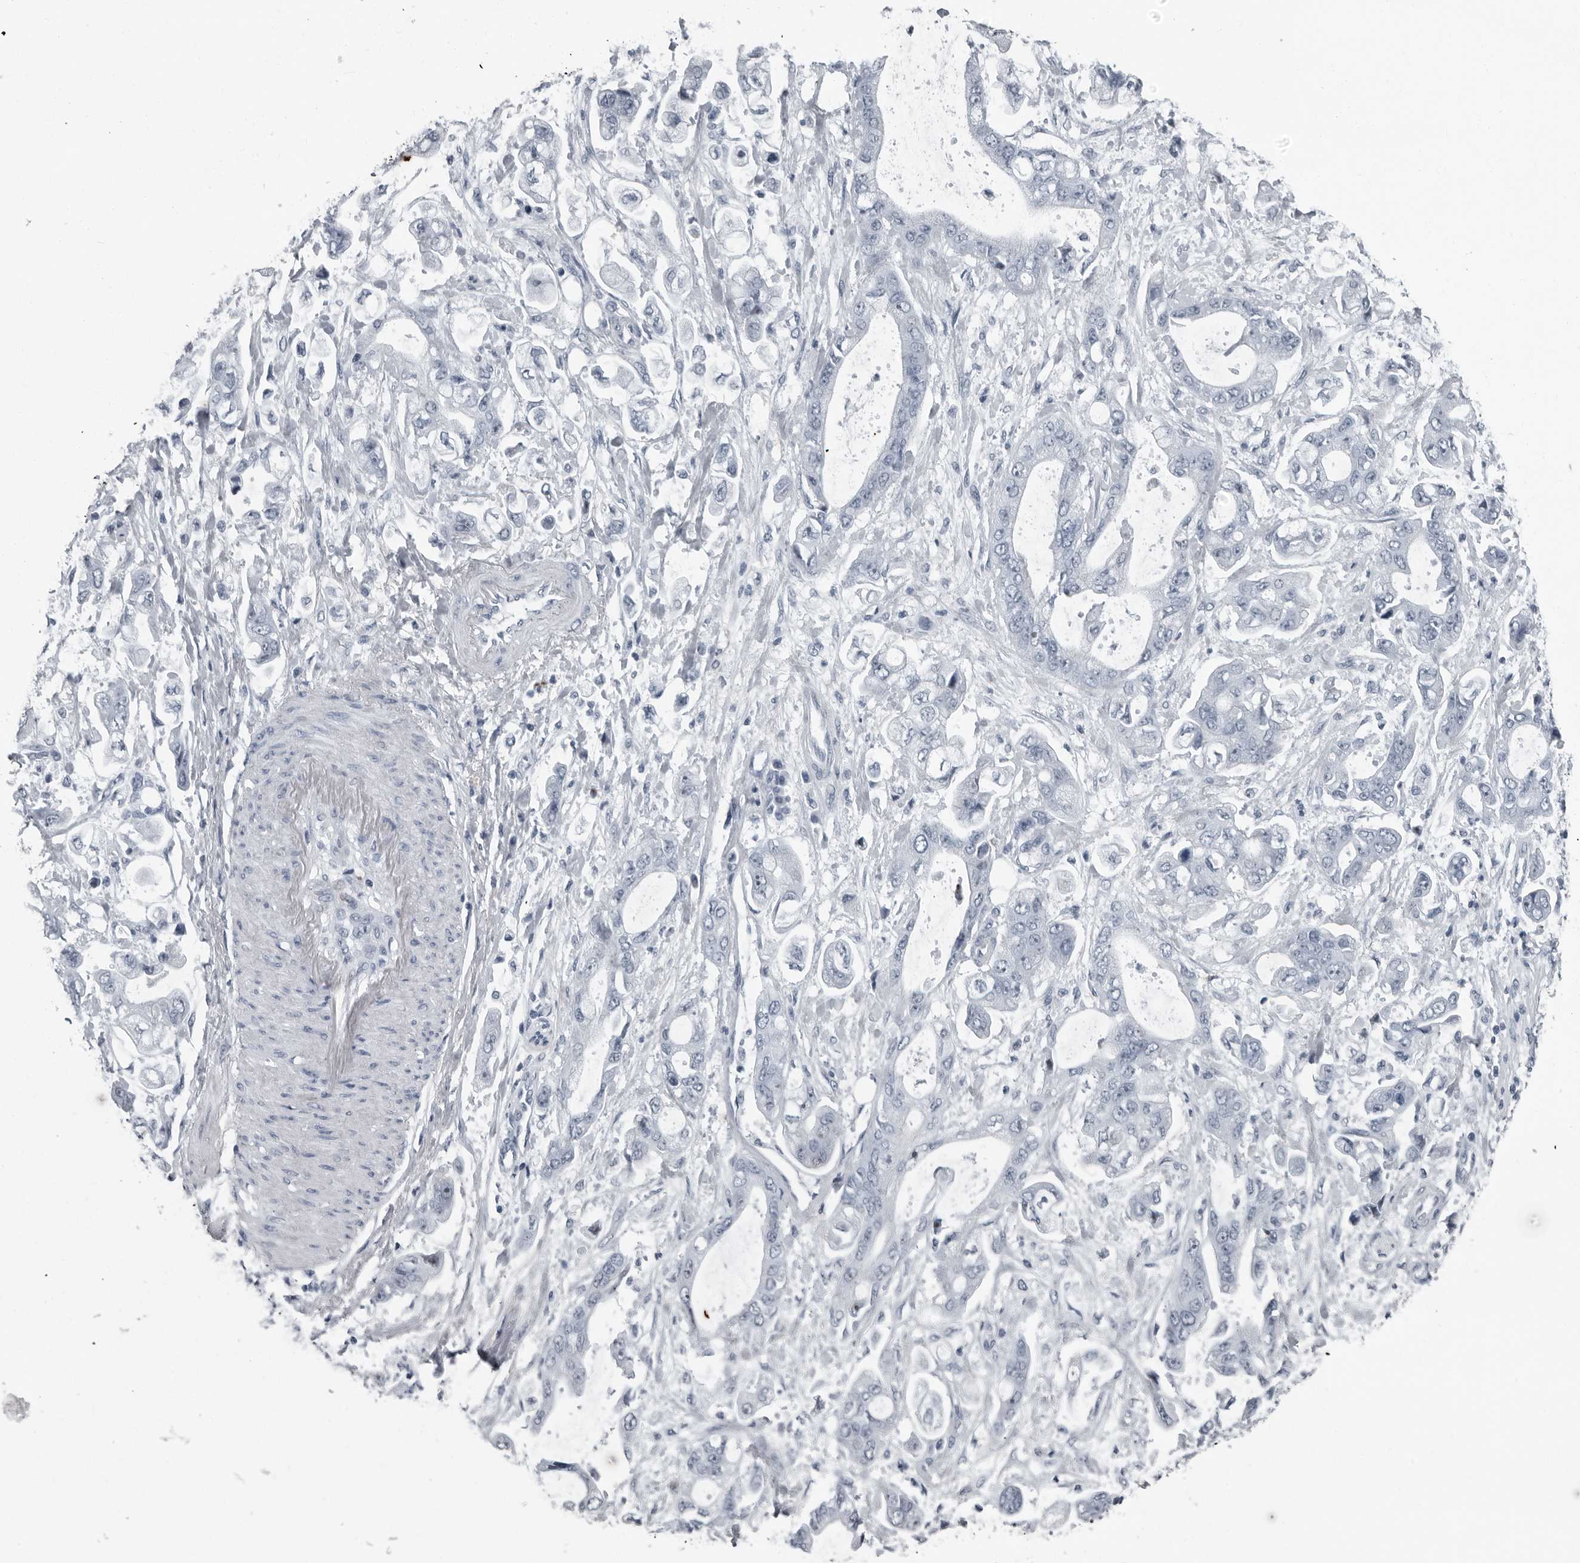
{"staining": {"intensity": "negative", "quantity": "none", "location": "none"}, "tissue": "stomach cancer", "cell_type": "Tumor cells", "image_type": "cancer", "snomed": [{"axis": "morphology", "description": "Normal tissue, NOS"}, {"axis": "morphology", "description": "Adenocarcinoma, NOS"}, {"axis": "topography", "description": "Stomach"}], "caption": "This is an immunohistochemistry photomicrograph of stomach cancer. There is no staining in tumor cells.", "gene": "PDCD11", "patient": {"sex": "male", "age": 62}}